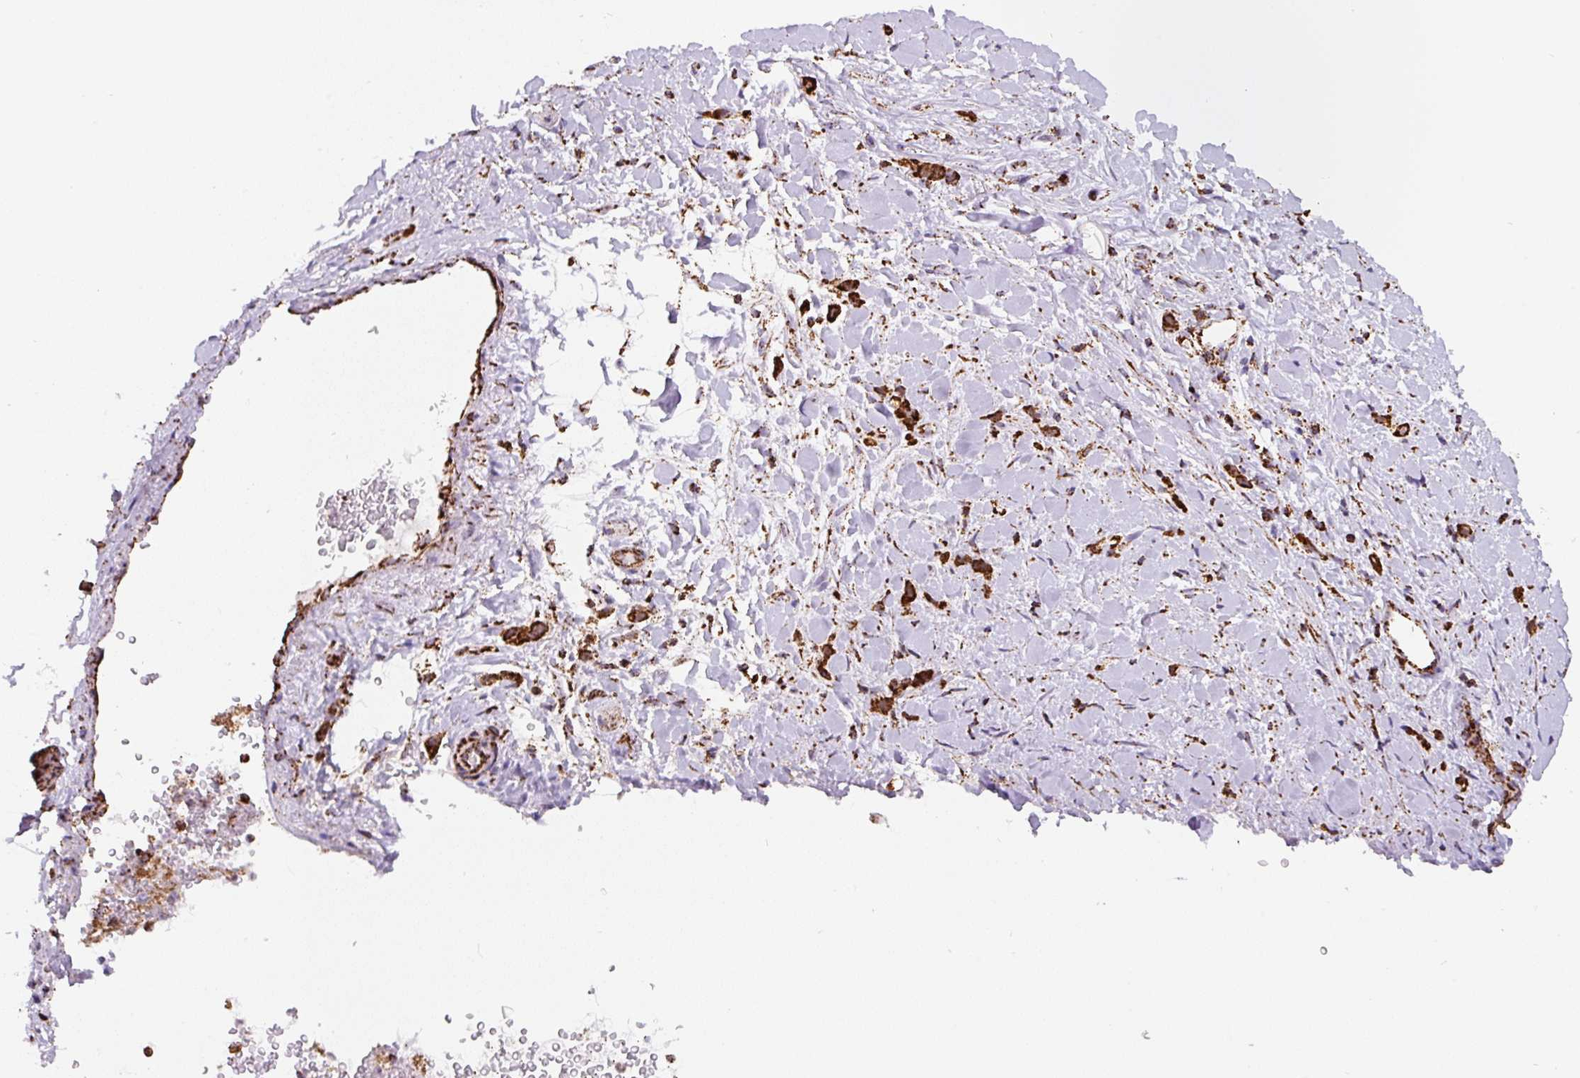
{"staining": {"intensity": "strong", "quantity": ">75%", "location": "cytoplasmic/membranous"}, "tissue": "stomach cancer", "cell_type": "Tumor cells", "image_type": "cancer", "snomed": [{"axis": "morphology", "description": "Adenocarcinoma, NOS"}, {"axis": "topography", "description": "Stomach"}], "caption": "Tumor cells demonstrate high levels of strong cytoplasmic/membranous expression in about >75% of cells in human stomach cancer (adenocarcinoma). The protein of interest is shown in brown color, while the nuclei are stained blue.", "gene": "ATP5F1A", "patient": {"sex": "female", "age": 65}}